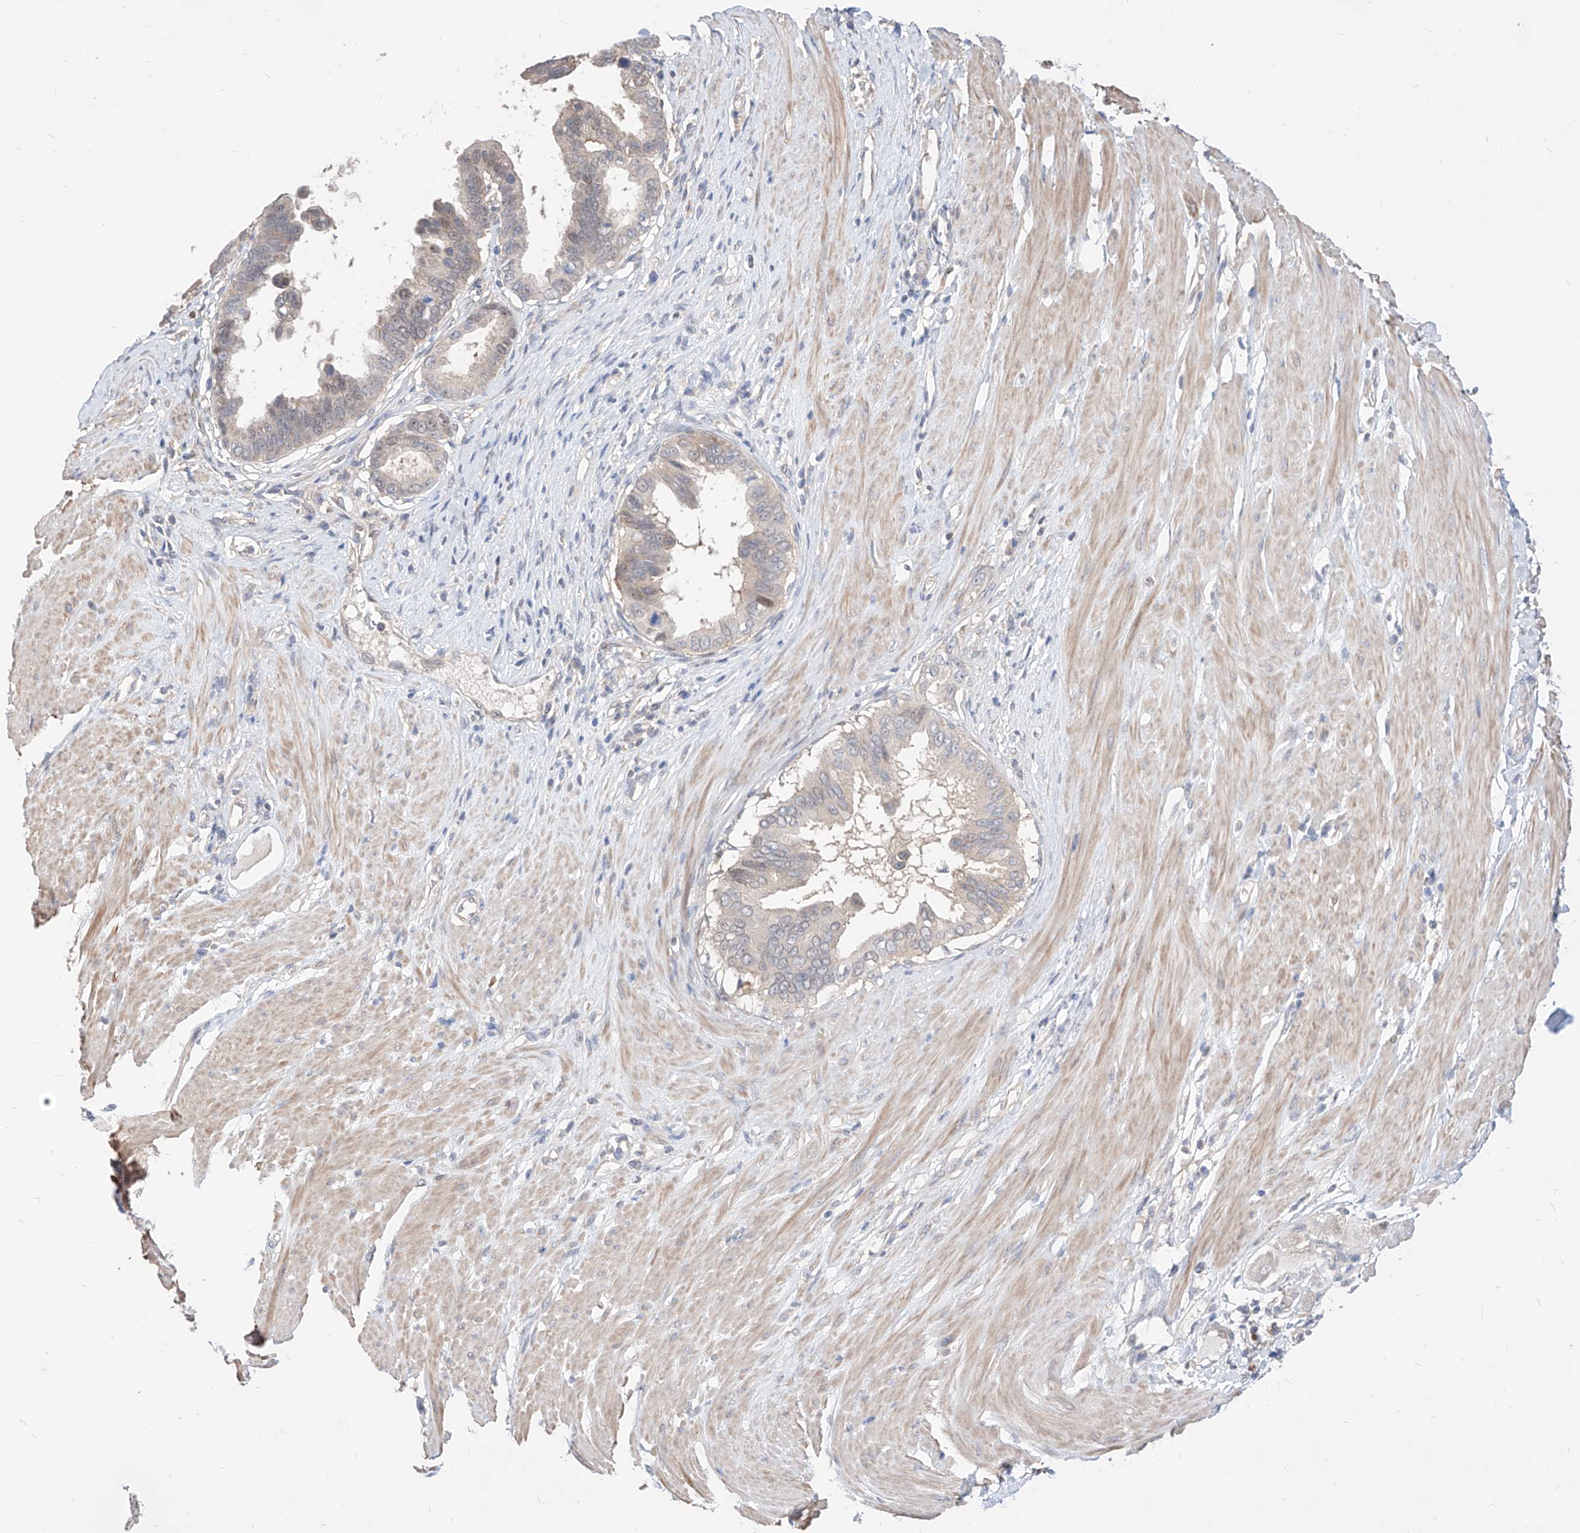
{"staining": {"intensity": "negative", "quantity": "none", "location": "none"}, "tissue": "pancreatic cancer", "cell_type": "Tumor cells", "image_type": "cancer", "snomed": [{"axis": "morphology", "description": "Adenocarcinoma, NOS"}, {"axis": "topography", "description": "Pancreas"}], "caption": "Micrograph shows no significant protein staining in tumor cells of pancreatic cancer (adenocarcinoma). (Stains: DAB immunohistochemistry (IHC) with hematoxylin counter stain, Microscopy: brightfield microscopy at high magnification).", "gene": "TSNAX", "patient": {"sex": "female", "age": 56}}